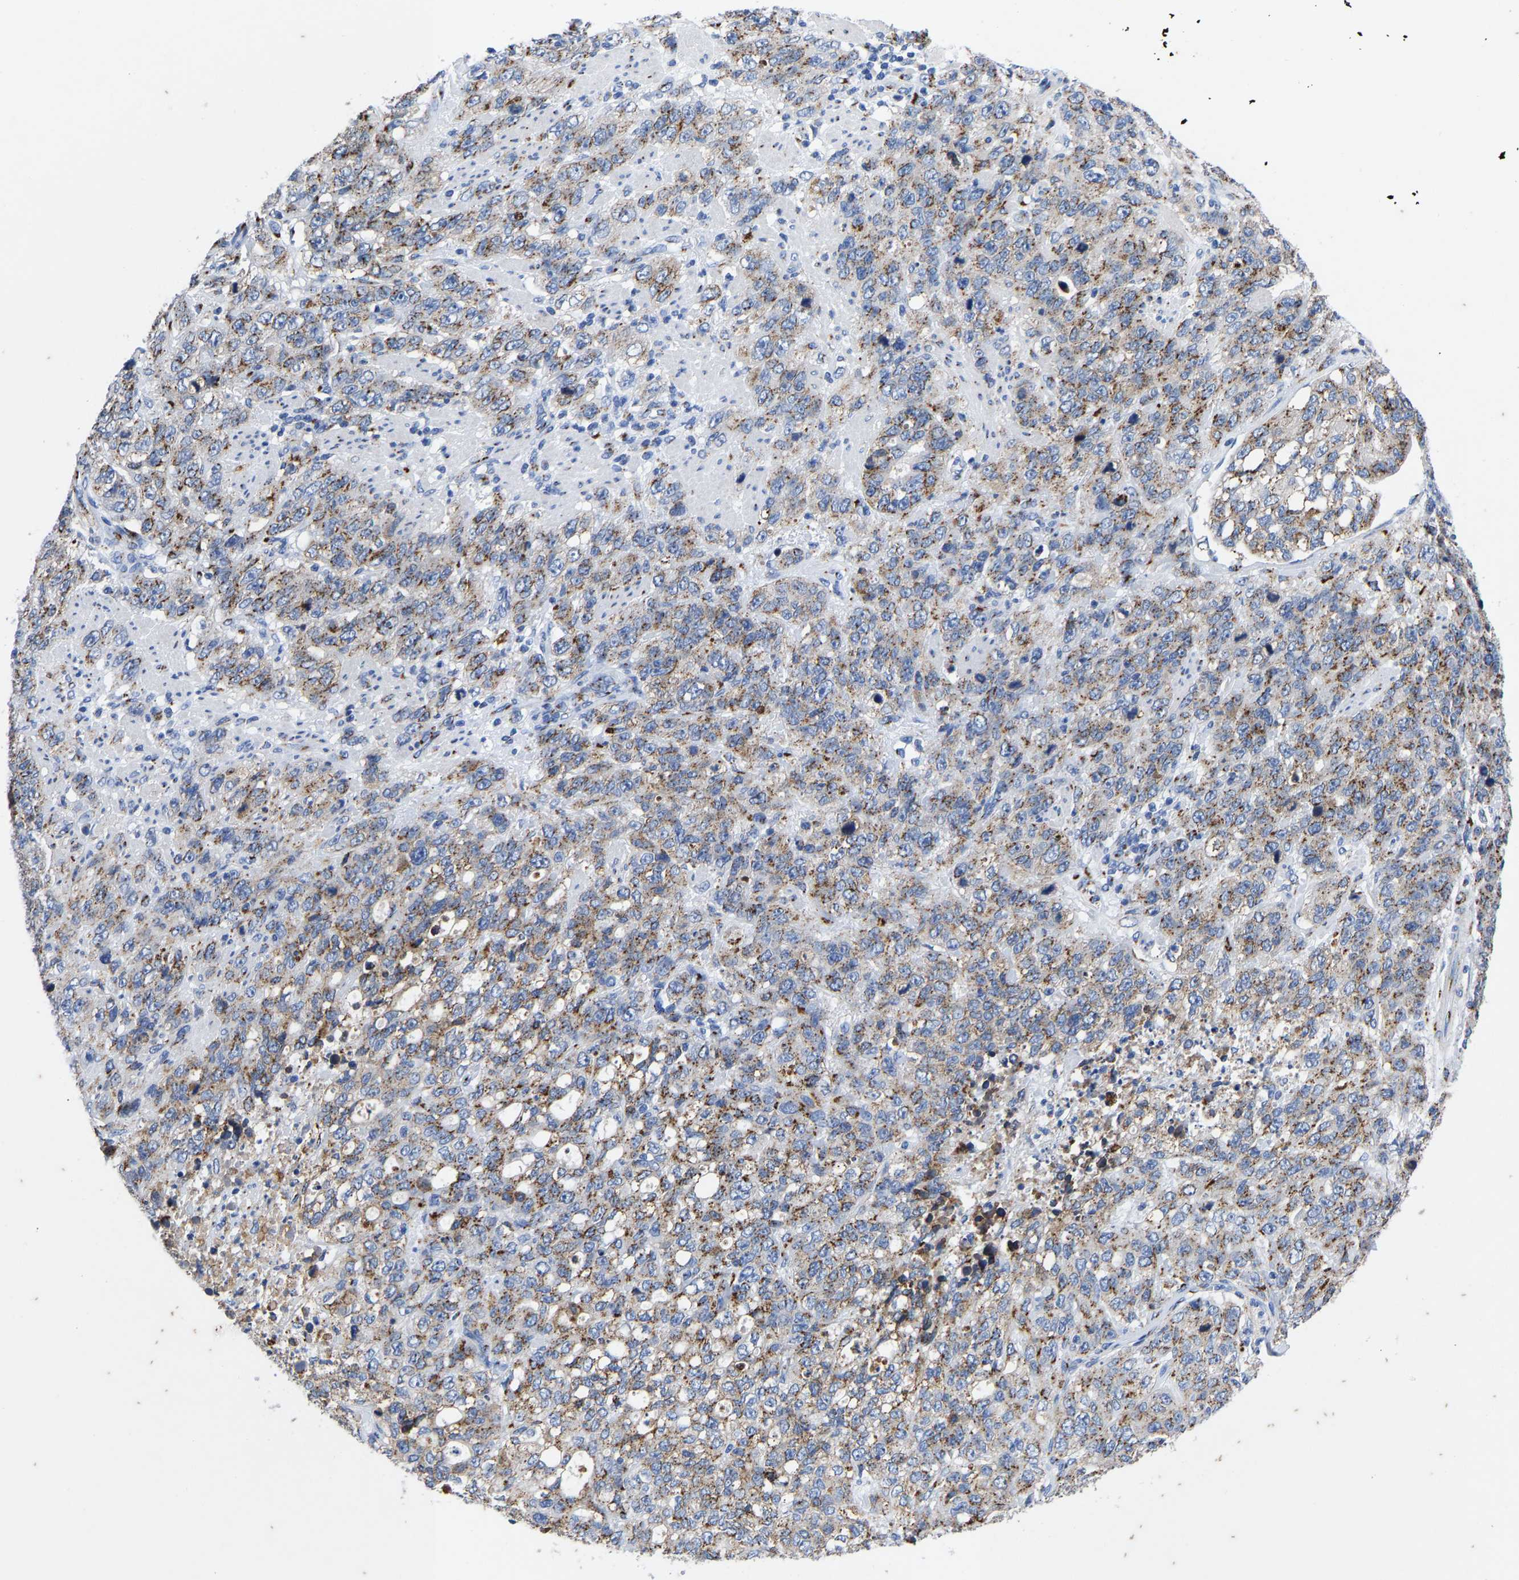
{"staining": {"intensity": "moderate", "quantity": ">75%", "location": "cytoplasmic/membranous"}, "tissue": "stomach cancer", "cell_type": "Tumor cells", "image_type": "cancer", "snomed": [{"axis": "morphology", "description": "Adenocarcinoma, NOS"}, {"axis": "topography", "description": "Stomach"}], "caption": "This image exhibits immunohistochemistry staining of adenocarcinoma (stomach), with medium moderate cytoplasmic/membranous expression in about >75% of tumor cells.", "gene": "TMEM87A", "patient": {"sex": "male", "age": 48}}